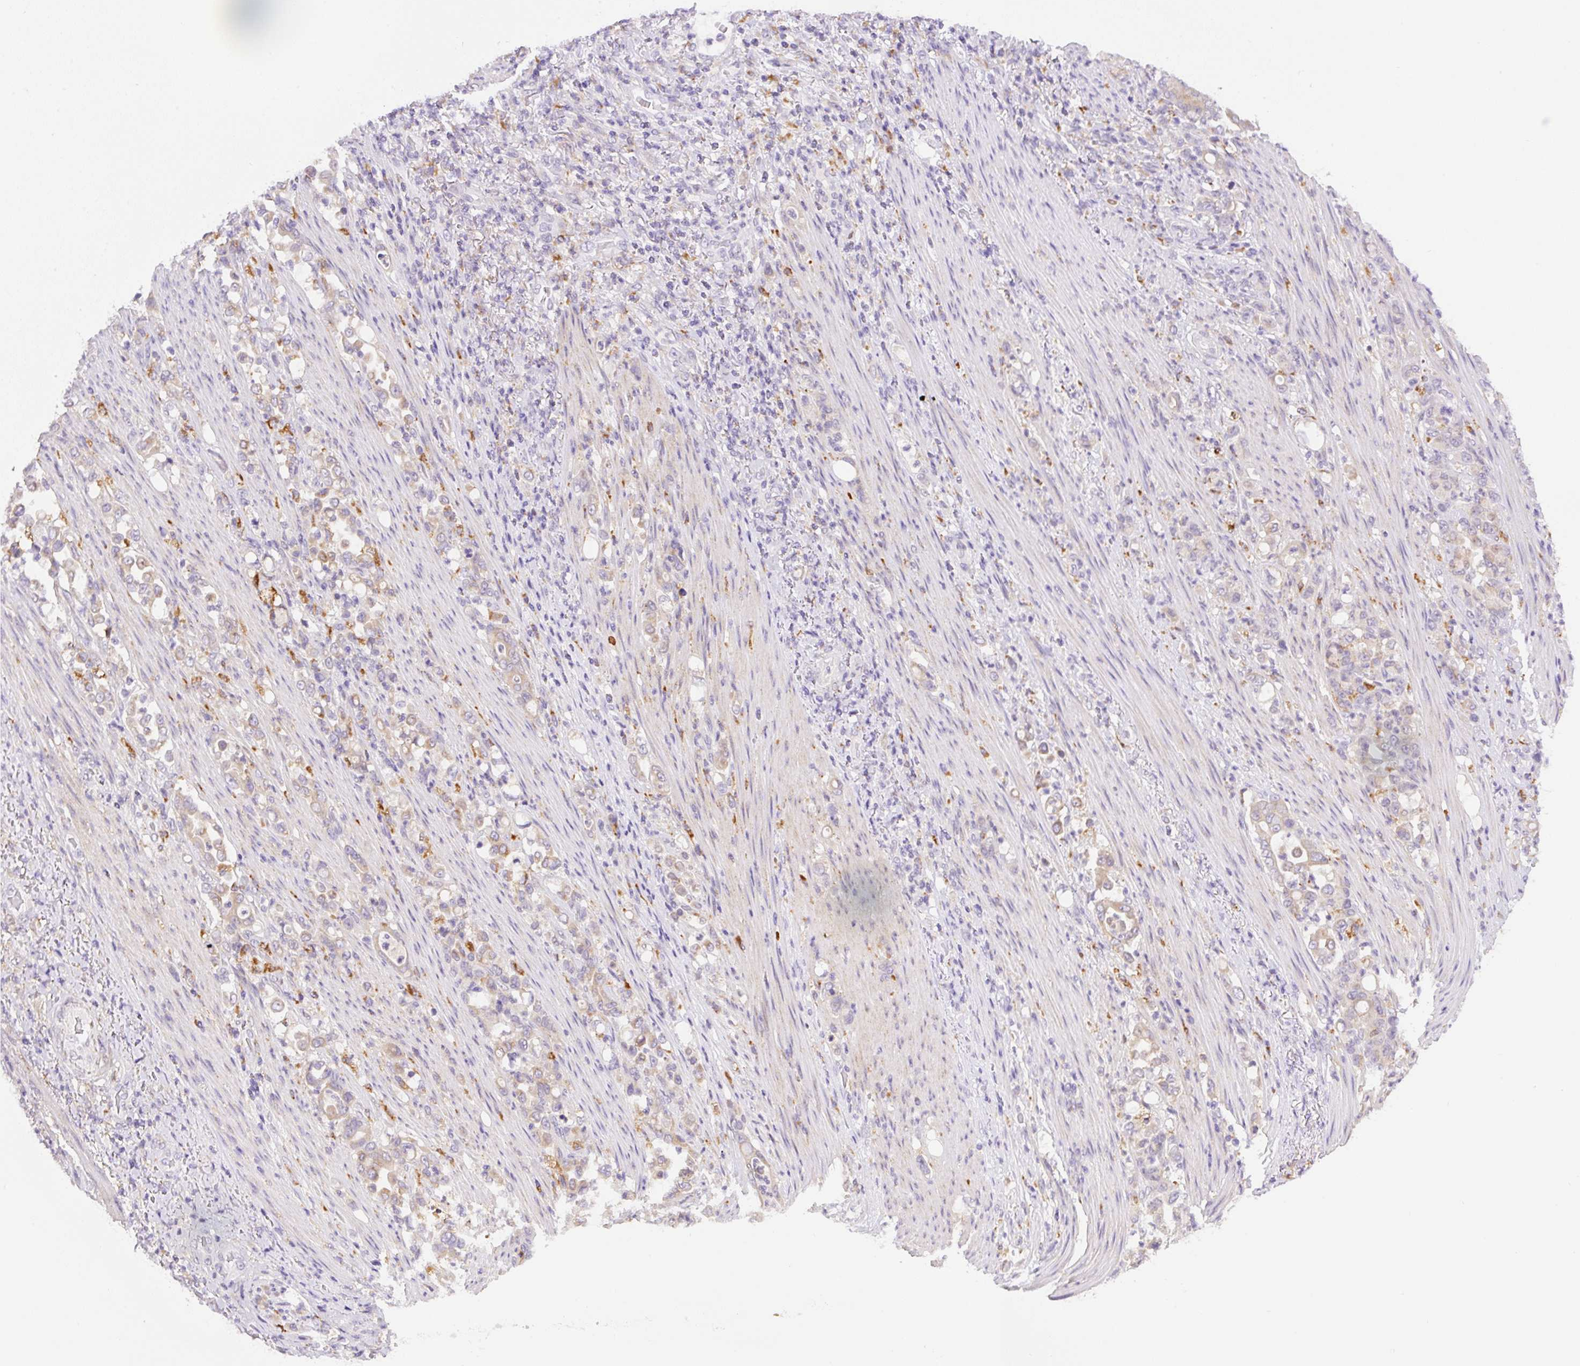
{"staining": {"intensity": "weak", "quantity": "25%-75%", "location": "cytoplasmic/membranous"}, "tissue": "stomach cancer", "cell_type": "Tumor cells", "image_type": "cancer", "snomed": [{"axis": "morphology", "description": "Normal tissue, NOS"}, {"axis": "morphology", "description": "Adenocarcinoma, NOS"}, {"axis": "topography", "description": "Stomach"}], "caption": "The histopathology image displays a brown stain indicating the presence of a protein in the cytoplasmic/membranous of tumor cells in stomach cancer.", "gene": "CEBPZOS", "patient": {"sex": "female", "age": 79}}